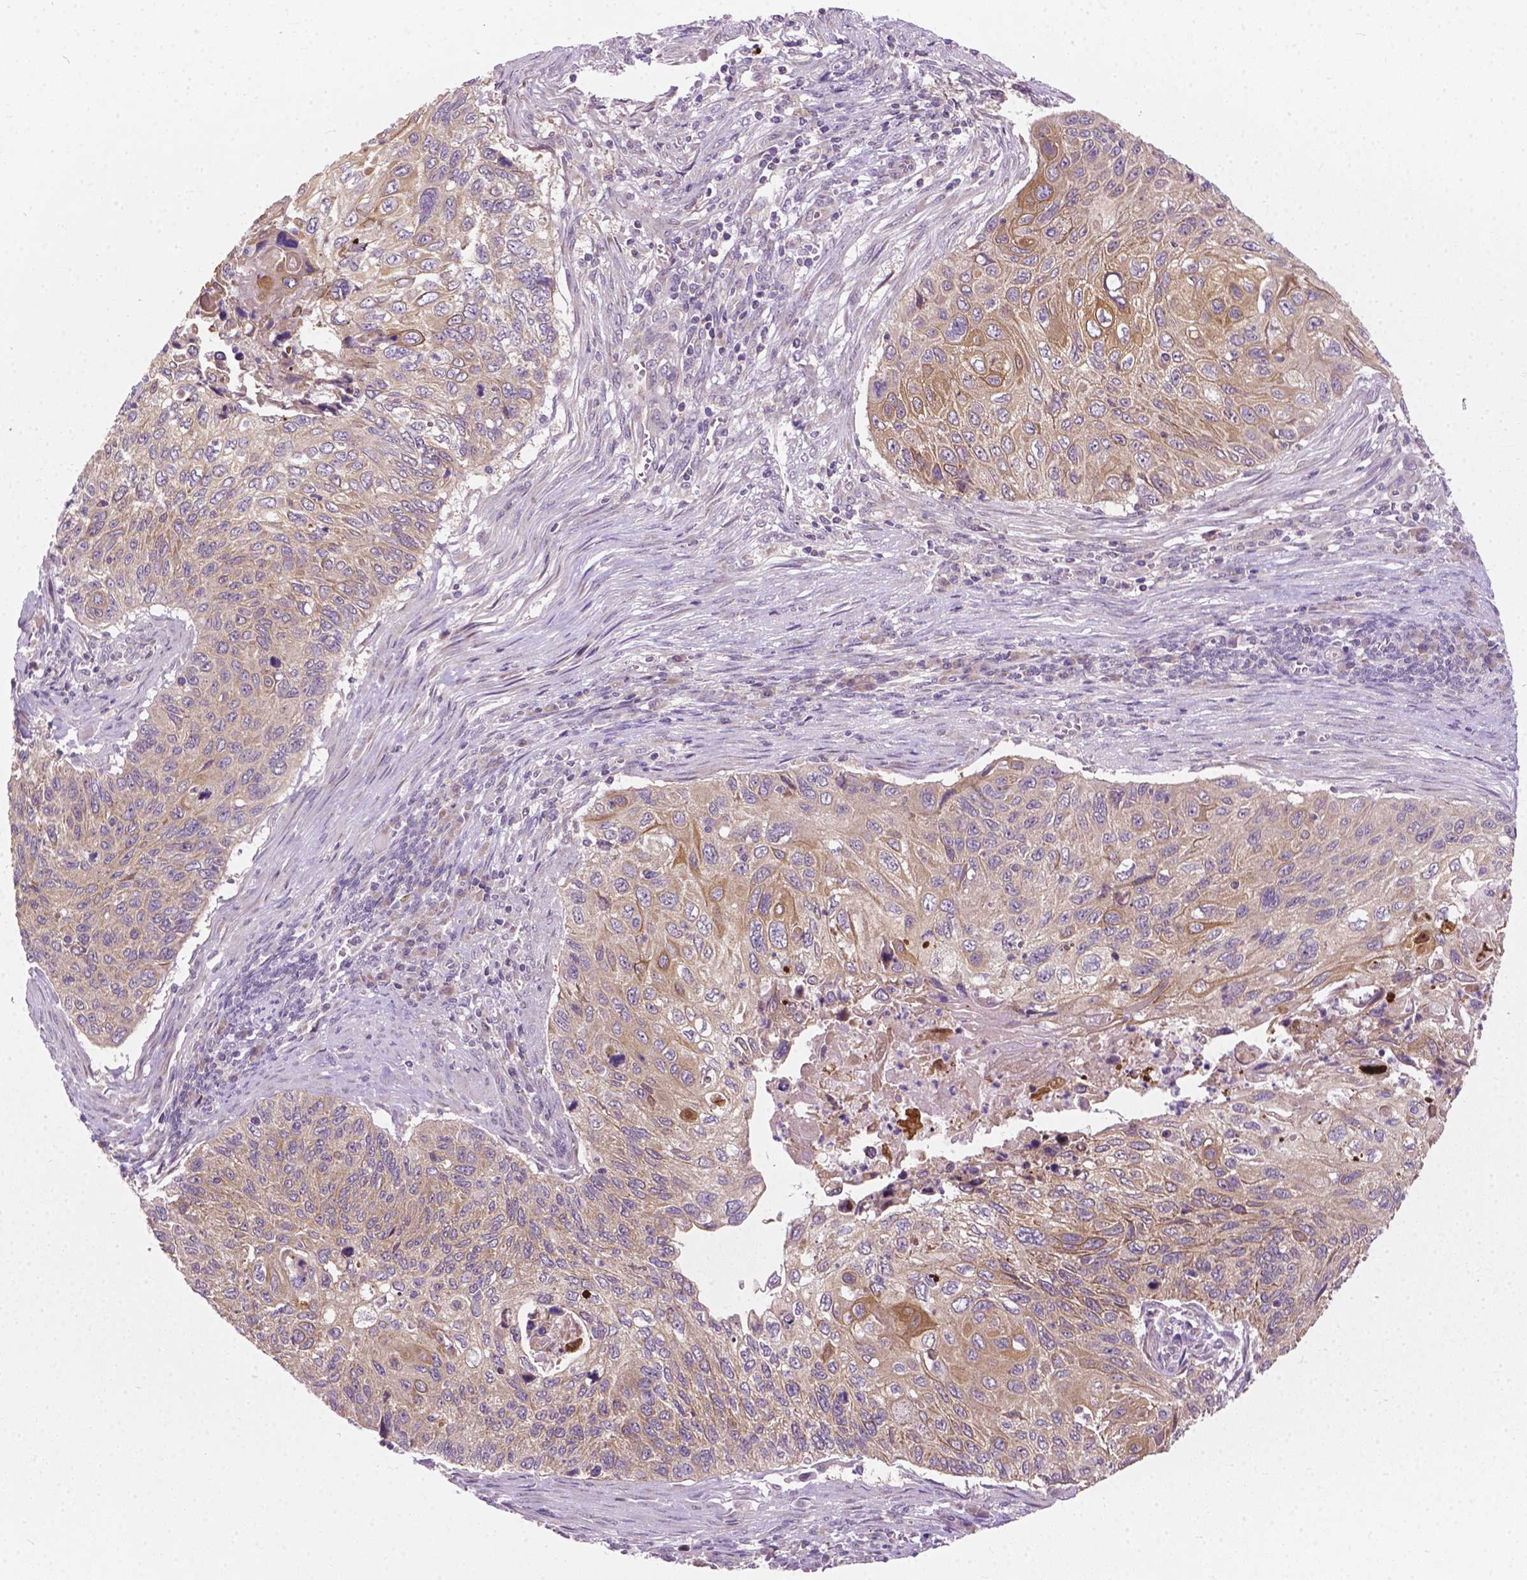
{"staining": {"intensity": "weak", "quantity": "25%-75%", "location": "cytoplasmic/membranous"}, "tissue": "cervical cancer", "cell_type": "Tumor cells", "image_type": "cancer", "snomed": [{"axis": "morphology", "description": "Squamous cell carcinoma, NOS"}, {"axis": "topography", "description": "Cervix"}], "caption": "Brown immunohistochemical staining in squamous cell carcinoma (cervical) displays weak cytoplasmic/membranous positivity in about 25%-75% of tumor cells.", "gene": "MZT1", "patient": {"sex": "female", "age": 70}}